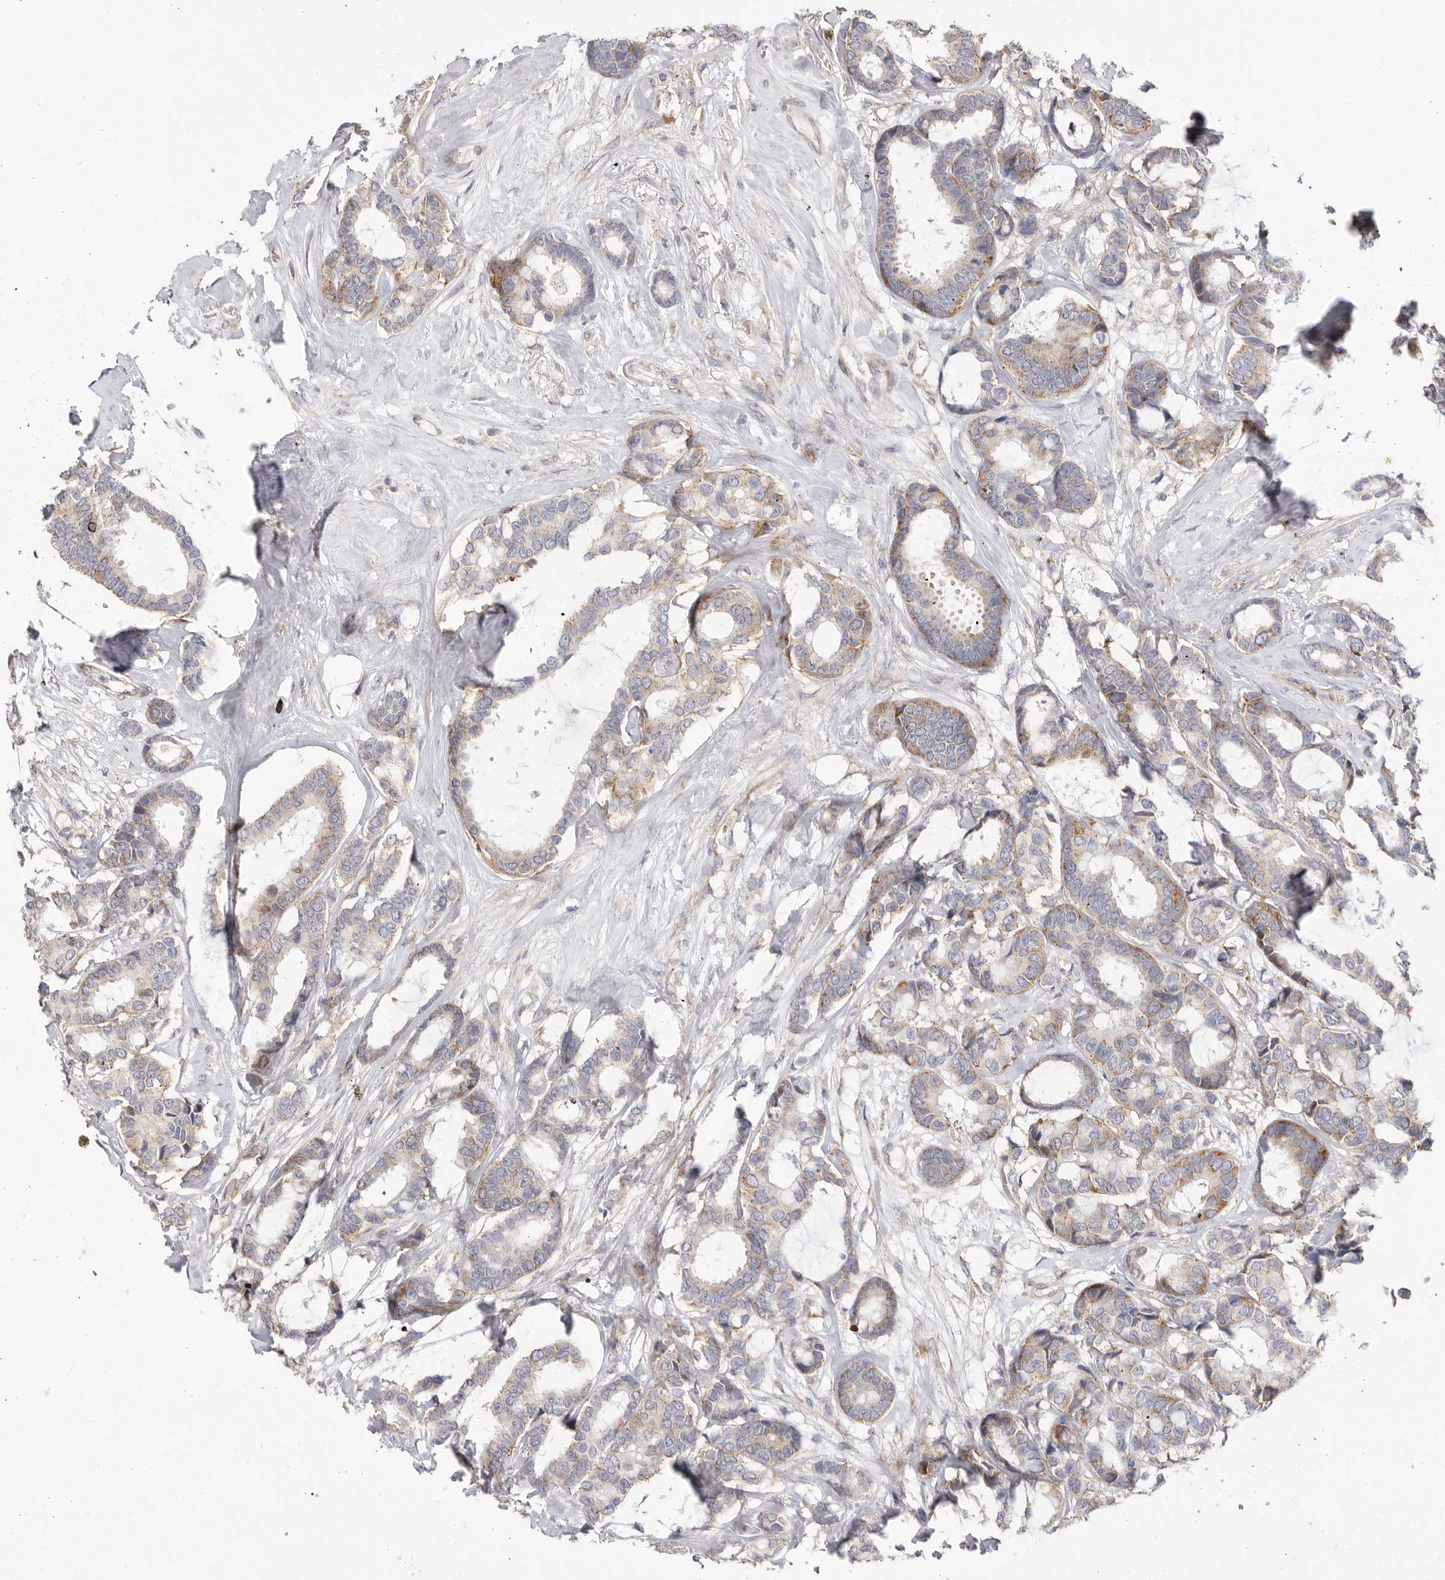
{"staining": {"intensity": "moderate", "quantity": "25%-75%", "location": "cytoplasmic/membranous"}, "tissue": "breast cancer", "cell_type": "Tumor cells", "image_type": "cancer", "snomed": [{"axis": "morphology", "description": "Duct carcinoma"}, {"axis": "topography", "description": "Breast"}], "caption": "Breast cancer tissue reveals moderate cytoplasmic/membranous positivity in approximately 25%-75% of tumor cells, visualized by immunohistochemistry.", "gene": "SERBP1", "patient": {"sex": "female", "age": 87}}